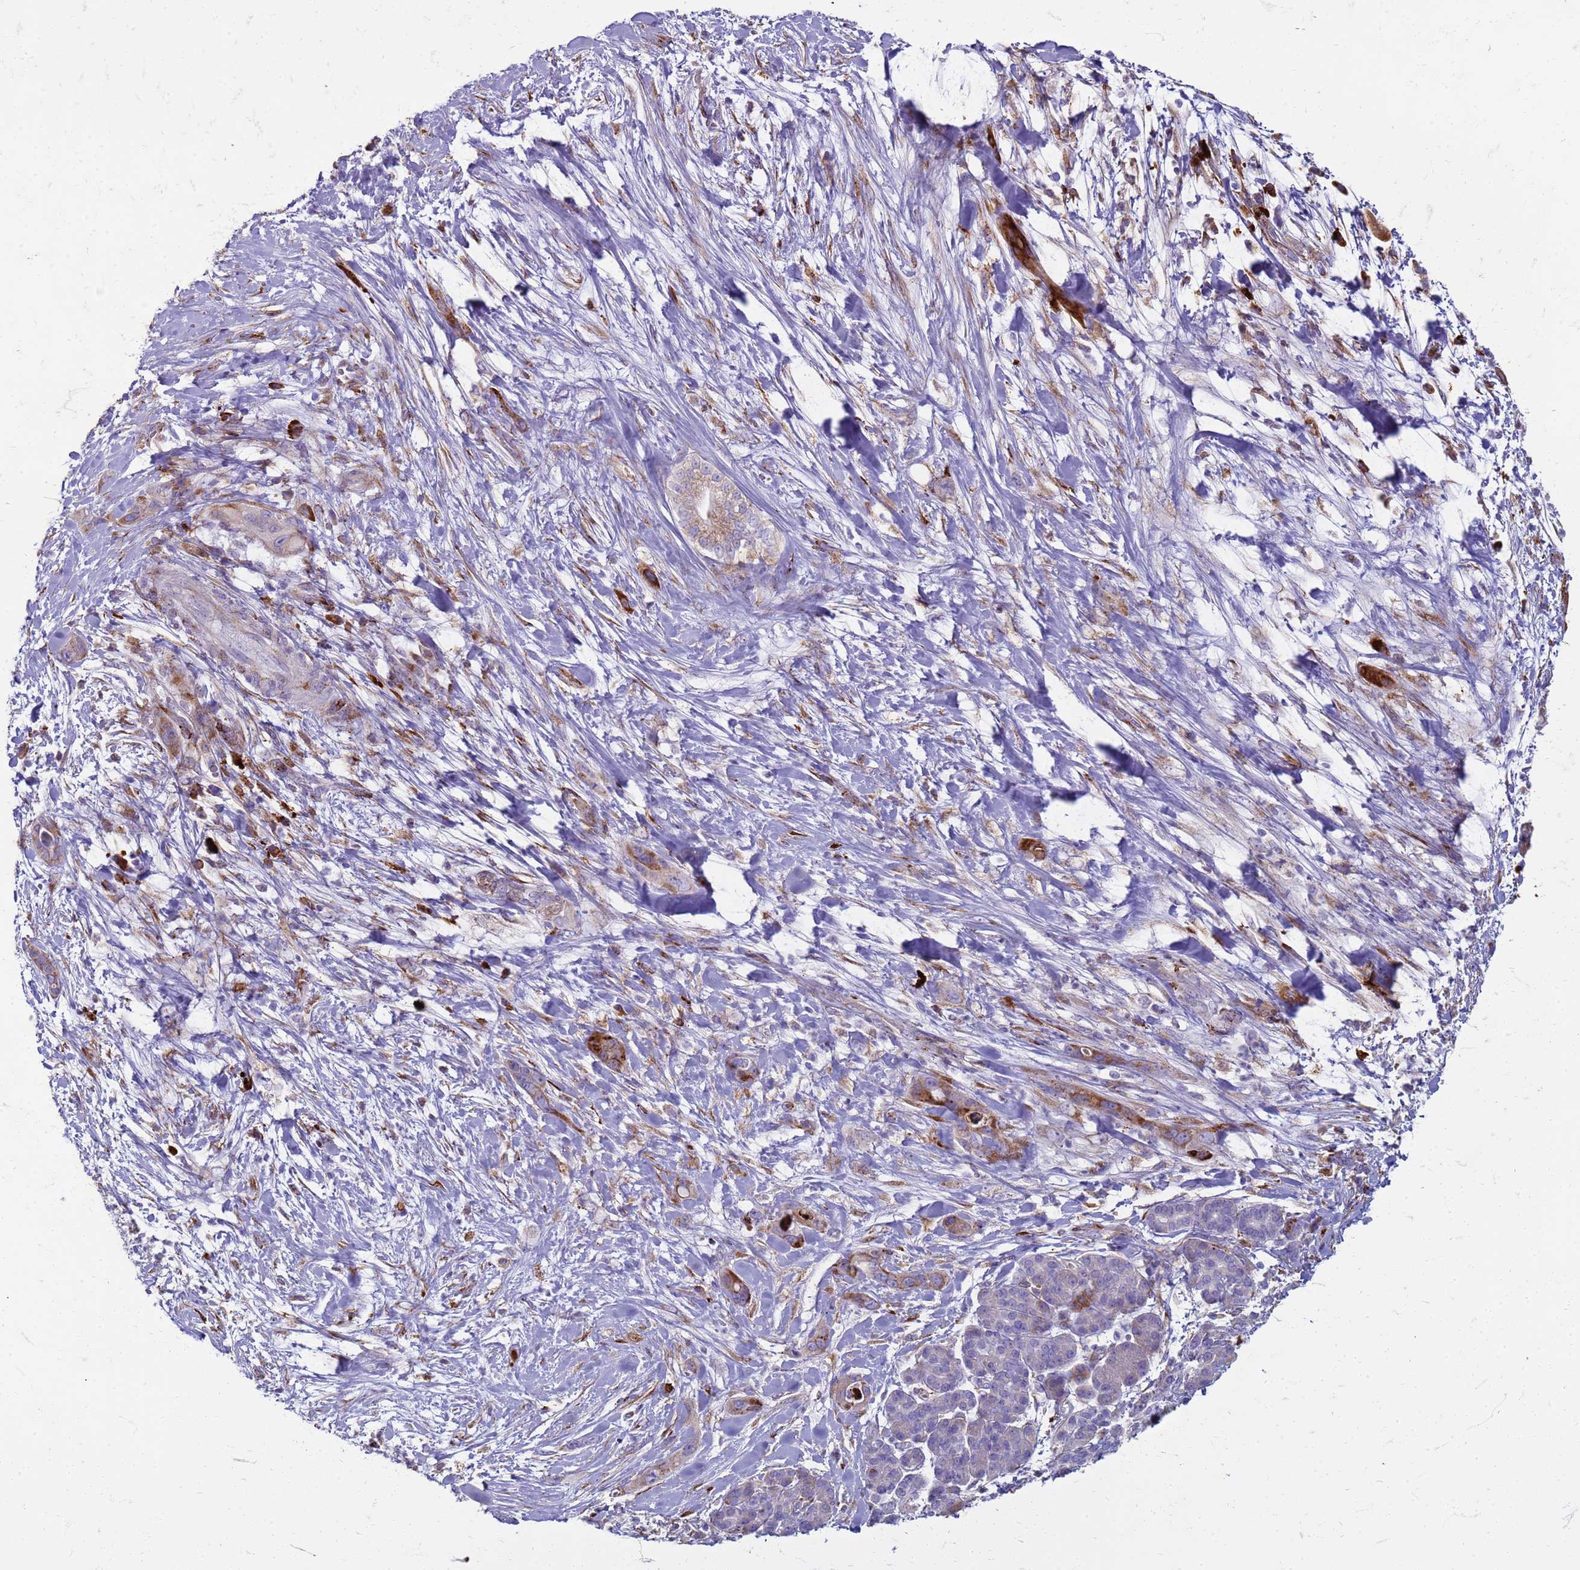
{"staining": {"intensity": "moderate", "quantity": "<25%", "location": "cytoplasmic/membranous"}, "tissue": "pancreatic cancer", "cell_type": "Tumor cells", "image_type": "cancer", "snomed": [{"axis": "morphology", "description": "Adenocarcinoma, NOS"}, {"axis": "topography", "description": "Pancreas"}], "caption": "Human adenocarcinoma (pancreatic) stained for a protein (brown) exhibits moderate cytoplasmic/membranous positive staining in approximately <25% of tumor cells.", "gene": "PDK3", "patient": {"sex": "male", "age": 59}}